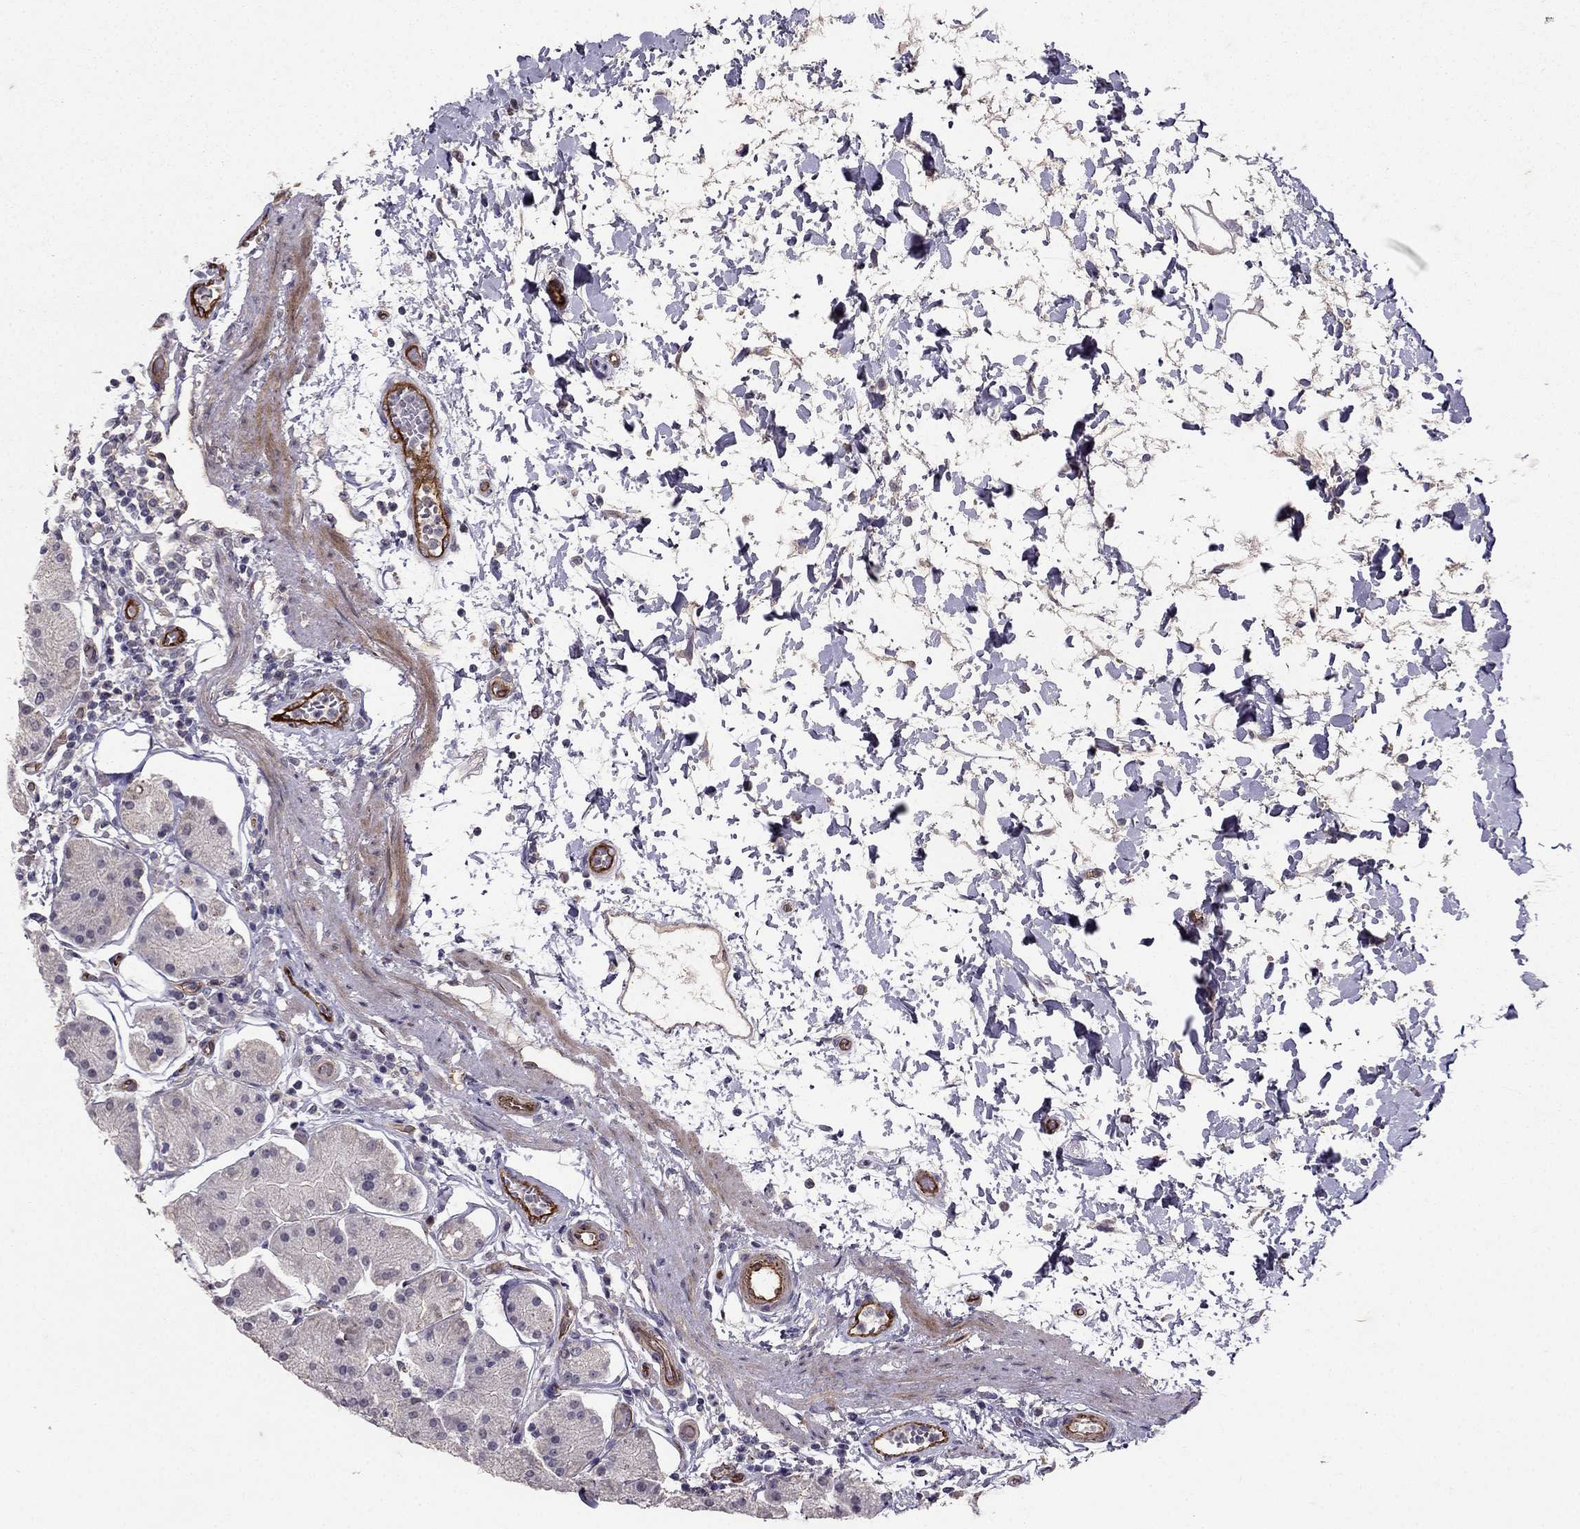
{"staining": {"intensity": "negative", "quantity": "none", "location": "none"}, "tissue": "stomach", "cell_type": "Glandular cells", "image_type": "normal", "snomed": [{"axis": "morphology", "description": "Normal tissue, NOS"}, {"axis": "topography", "description": "Stomach"}], "caption": "DAB (3,3'-diaminobenzidine) immunohistochemical staining of benign human stomach exhibits no significant positivity in glandular cells.", "gene": "RASIP1", "patient": {"sex": "male", "age": 54}}